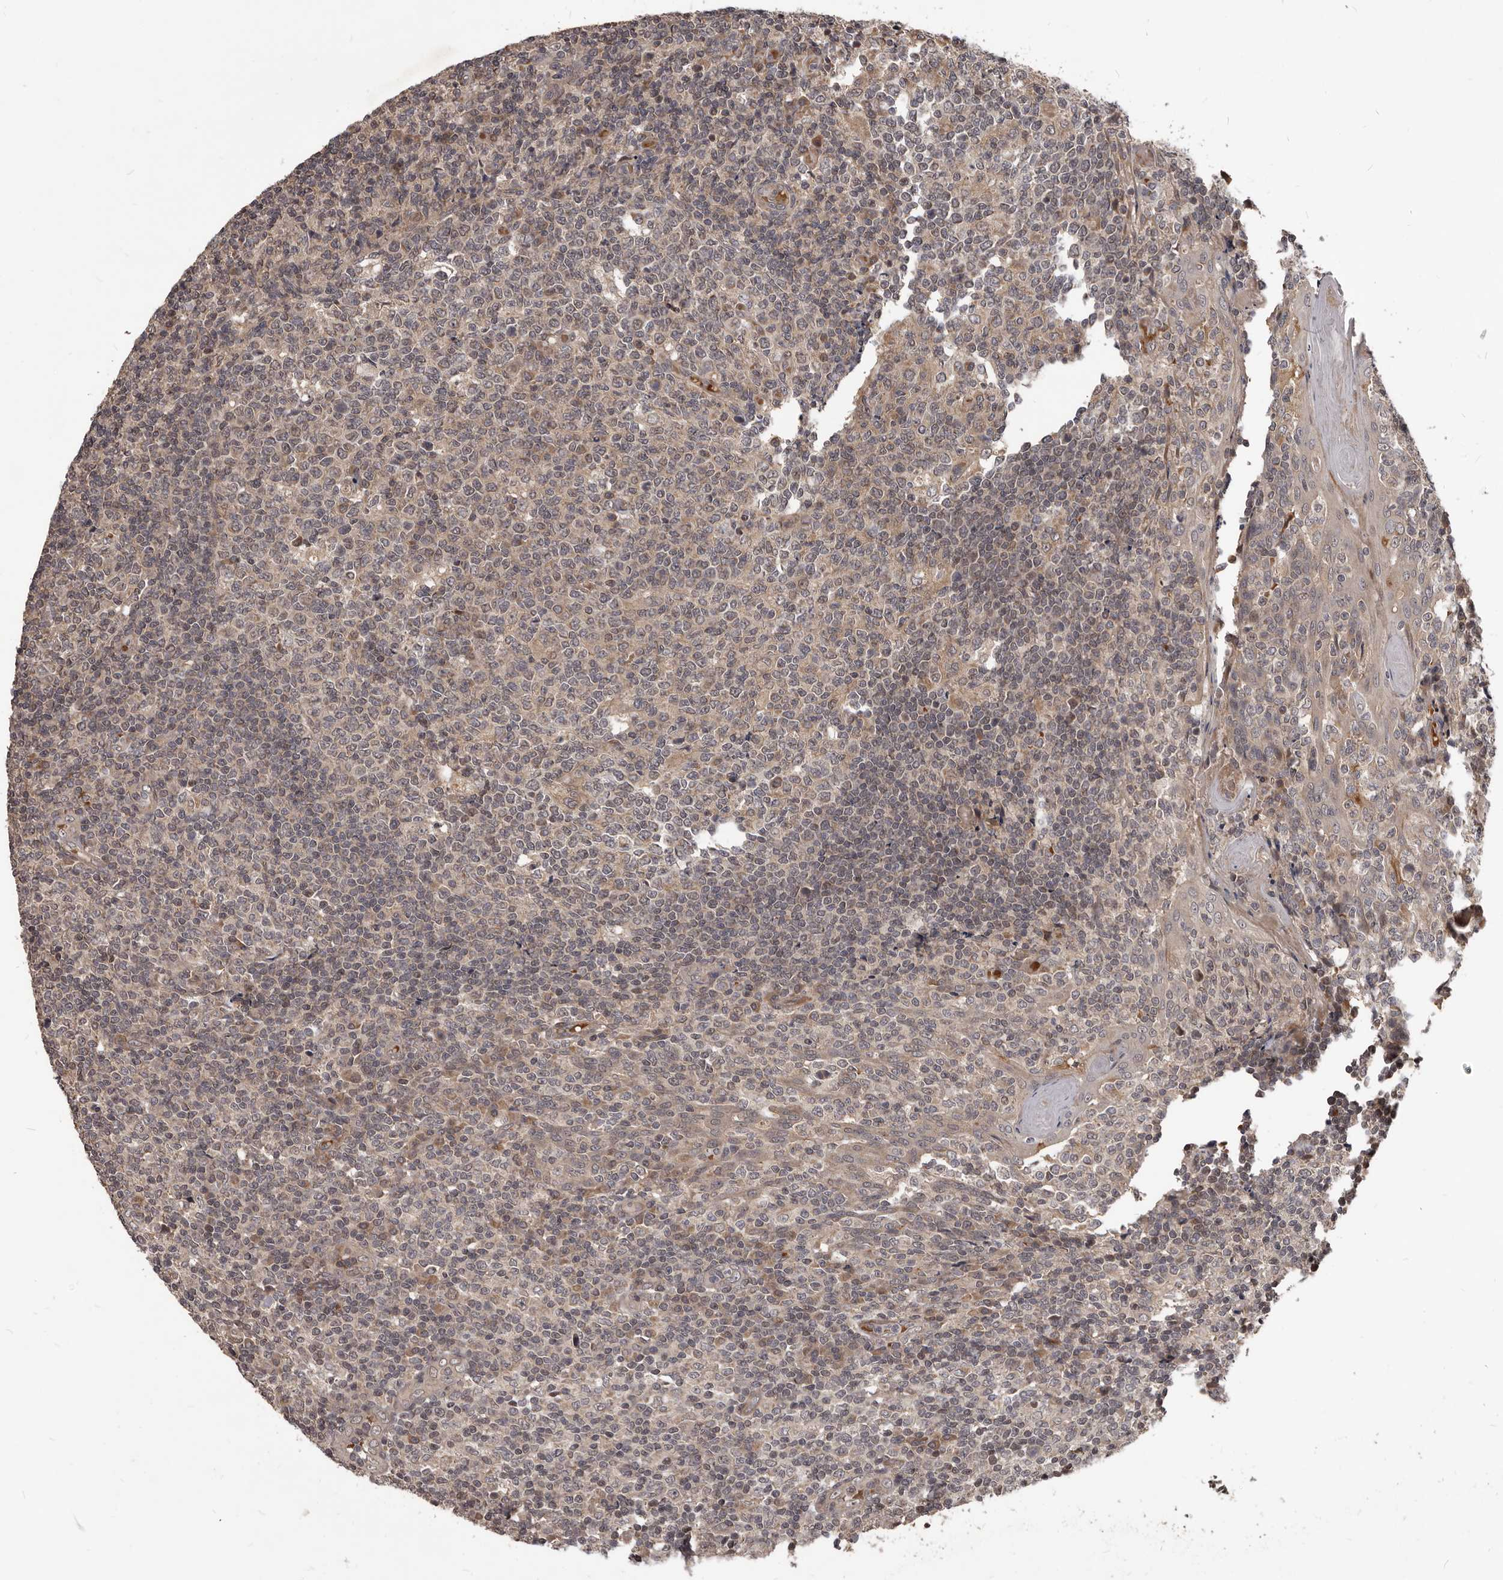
{"staining": {"intensity": "weak", "quantity": "25%-75%", "location": "cytoplasmic/membranous"}, "tissue": "tonsil", "cell_type": "Germinal center cells", "image_type": "normal", "snomed": [{"axis": "morphology", "description": "Normal tissue, NOS"}, {"axis": "topography", "description": "Tonsil"}], "caption": "Weak cytoplasmic/membranous protein positivity is seen in about 25%-75% of germinal center cells in tonsil. The staining is performed using DAB brown chromogen to label protein expression. The nuclei are counter-stained blue using hematoxylin.", "gene": "GABPB2", "patient": {"sex": "female", "age": 19}}